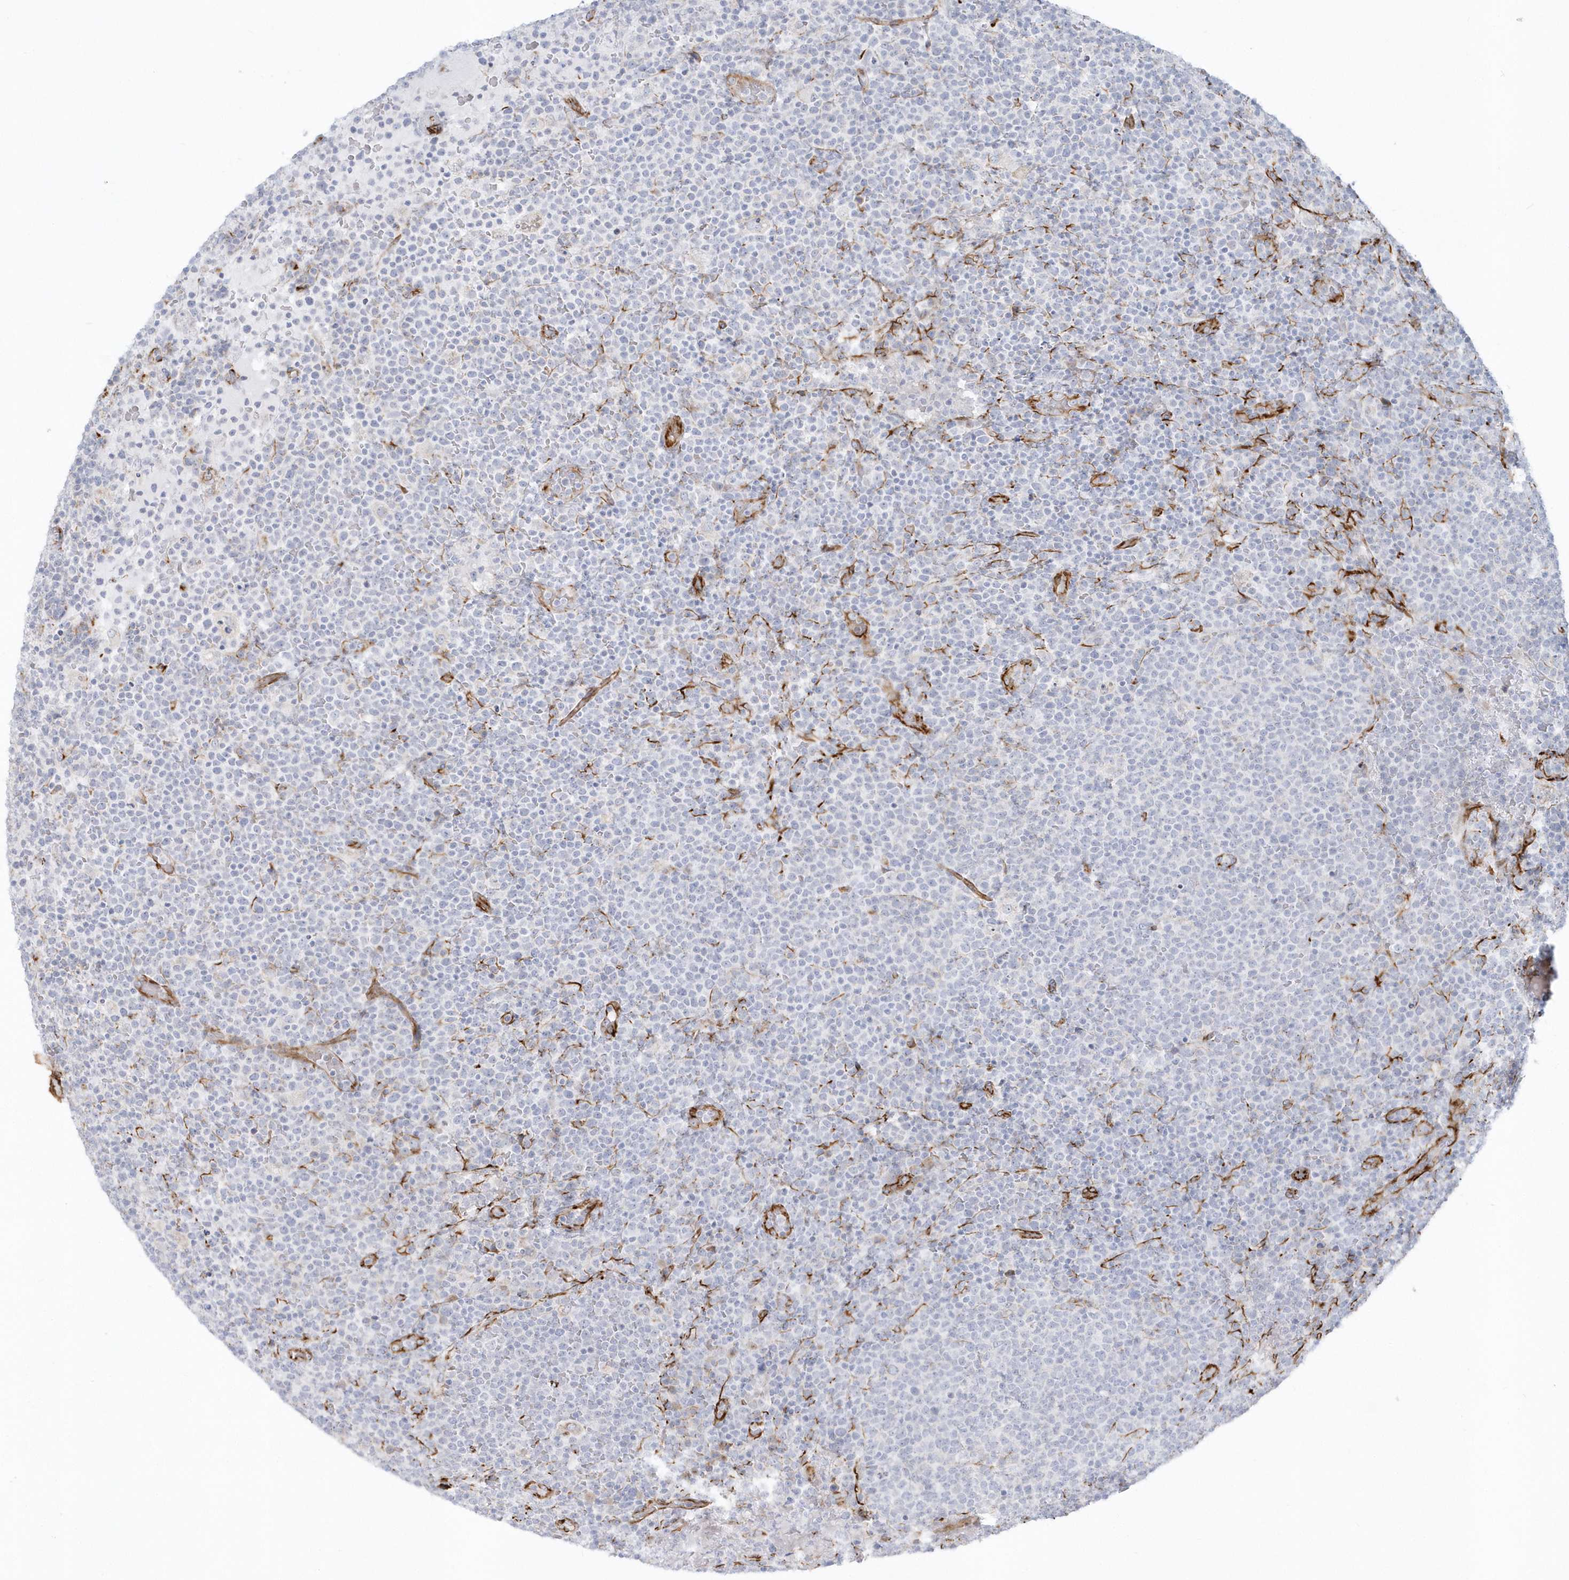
{"staining": {"intensity": "negative", "quantity": "none", "location": "none"}, "tissue": "lymphoma", "cell_type": "Tumor cells", "image_type": "cancer", "snomed": [{"axis": "morphology", "description": "Malignant lymphoma, non-Hodgkin's type, High grade"}, {"axis": "topography", "description": "Lymph node"}], "caption": "Lymphoma was stained to show a protein in brown. There is no significant positivity in tumor cells.", "gene": "PPIL6", "patient": {"sex": "male", "age": 61}}